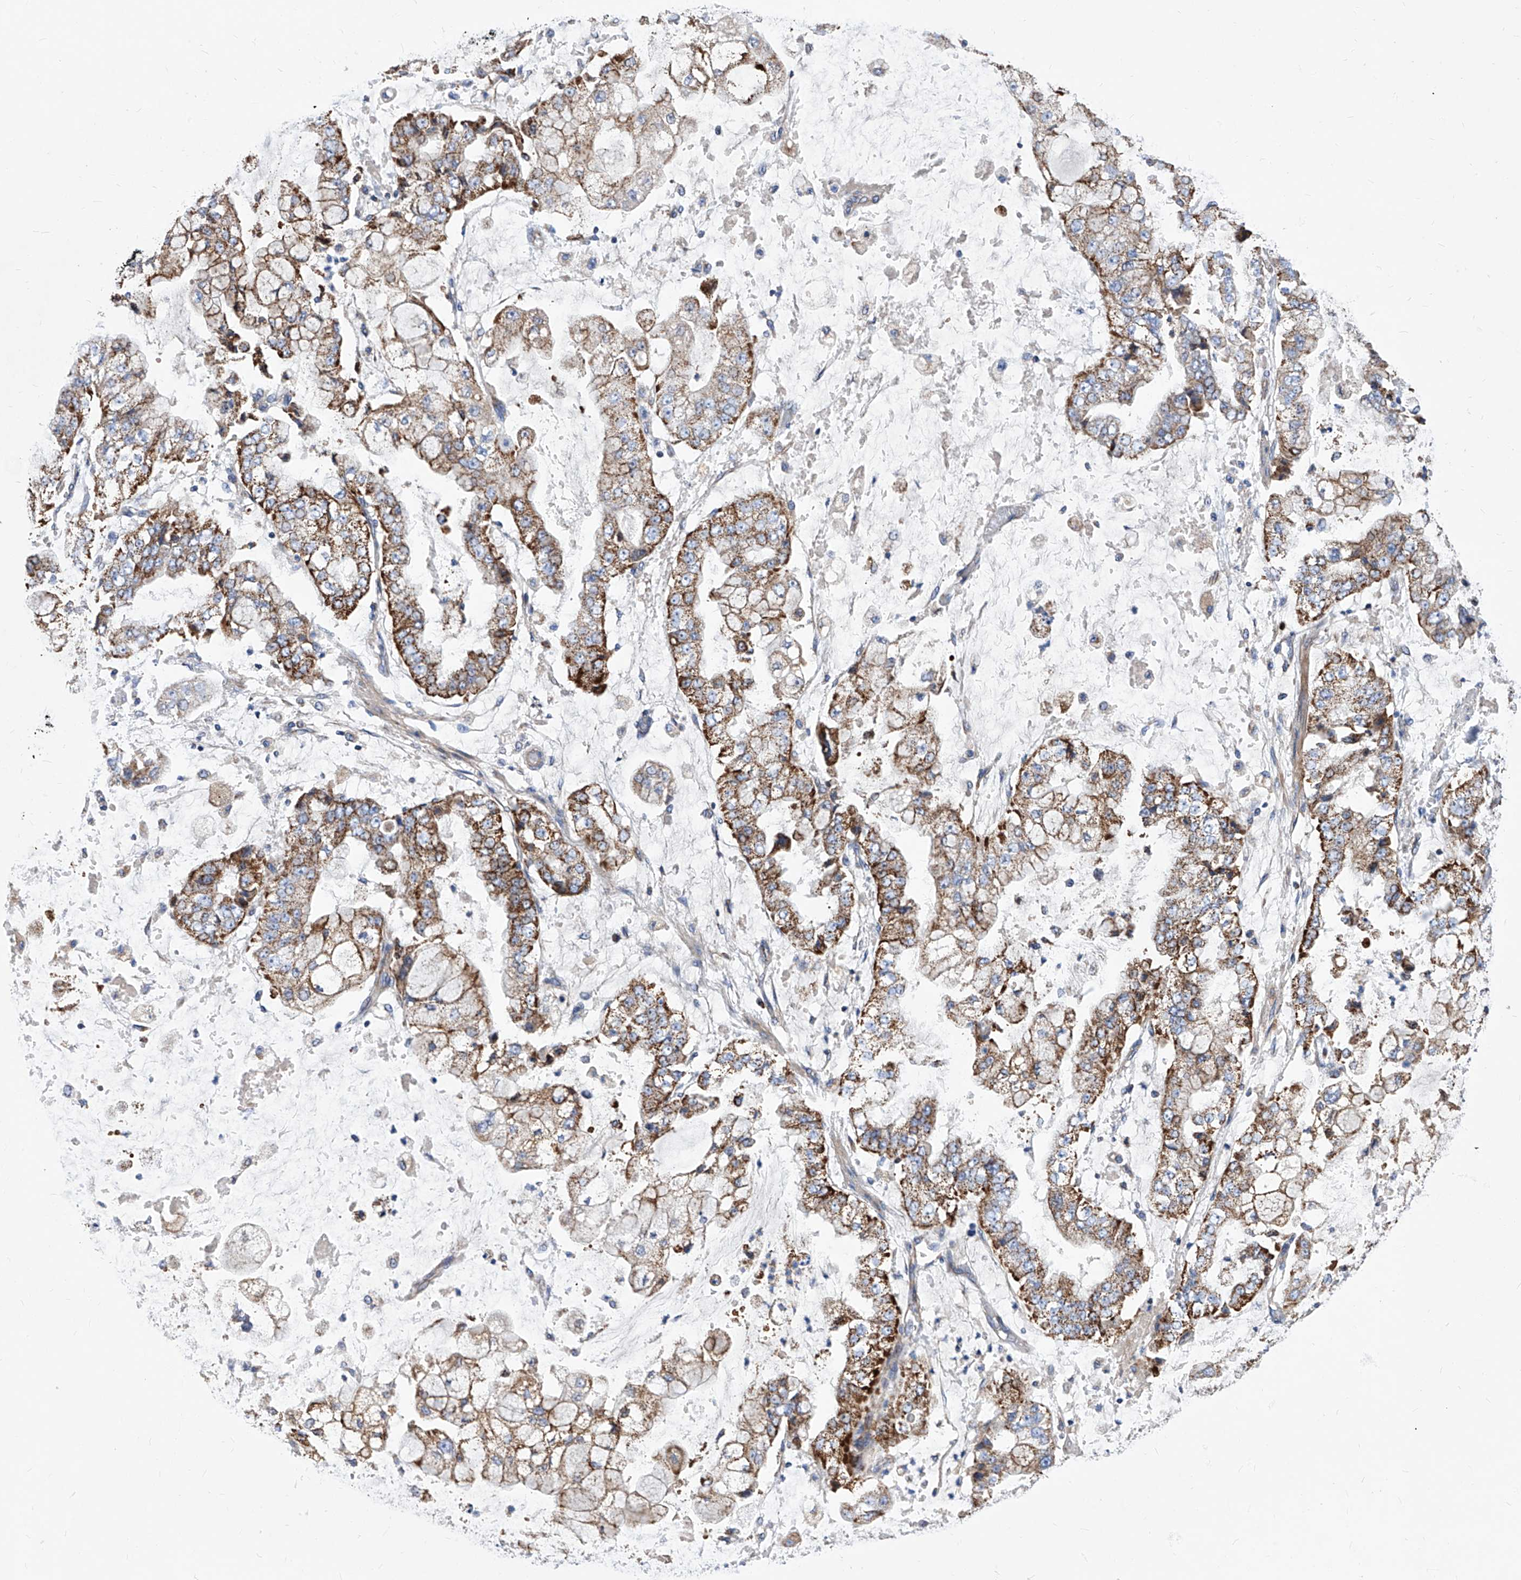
{"staining": {"intensity": "strong", "quantity": ">75%", "location": "cytoplasmic/membranous"}, "tissue": "stomach cancer", "cell_type": "Tumor cells", "image_type": "cancer", "snomed": [{"axis": "morphology", "description": "Adenocarcinoma, NOS"}, {"axis": "topography", "description": "Stomach"}], "caption": "Immunohistochemistry (IHC) histopathology image of neoplastic tissue: adenocarcinoma (stomach) stained using immunohistochemistry demonstrates high levels of strong protein expression localized specifically in the cytoplasmic/membranous of tumor cells, appearing as a cytoplasmic/membranous brown color.", "gene": "HRNR", "patient": {"sex": "male", "age": 76}}